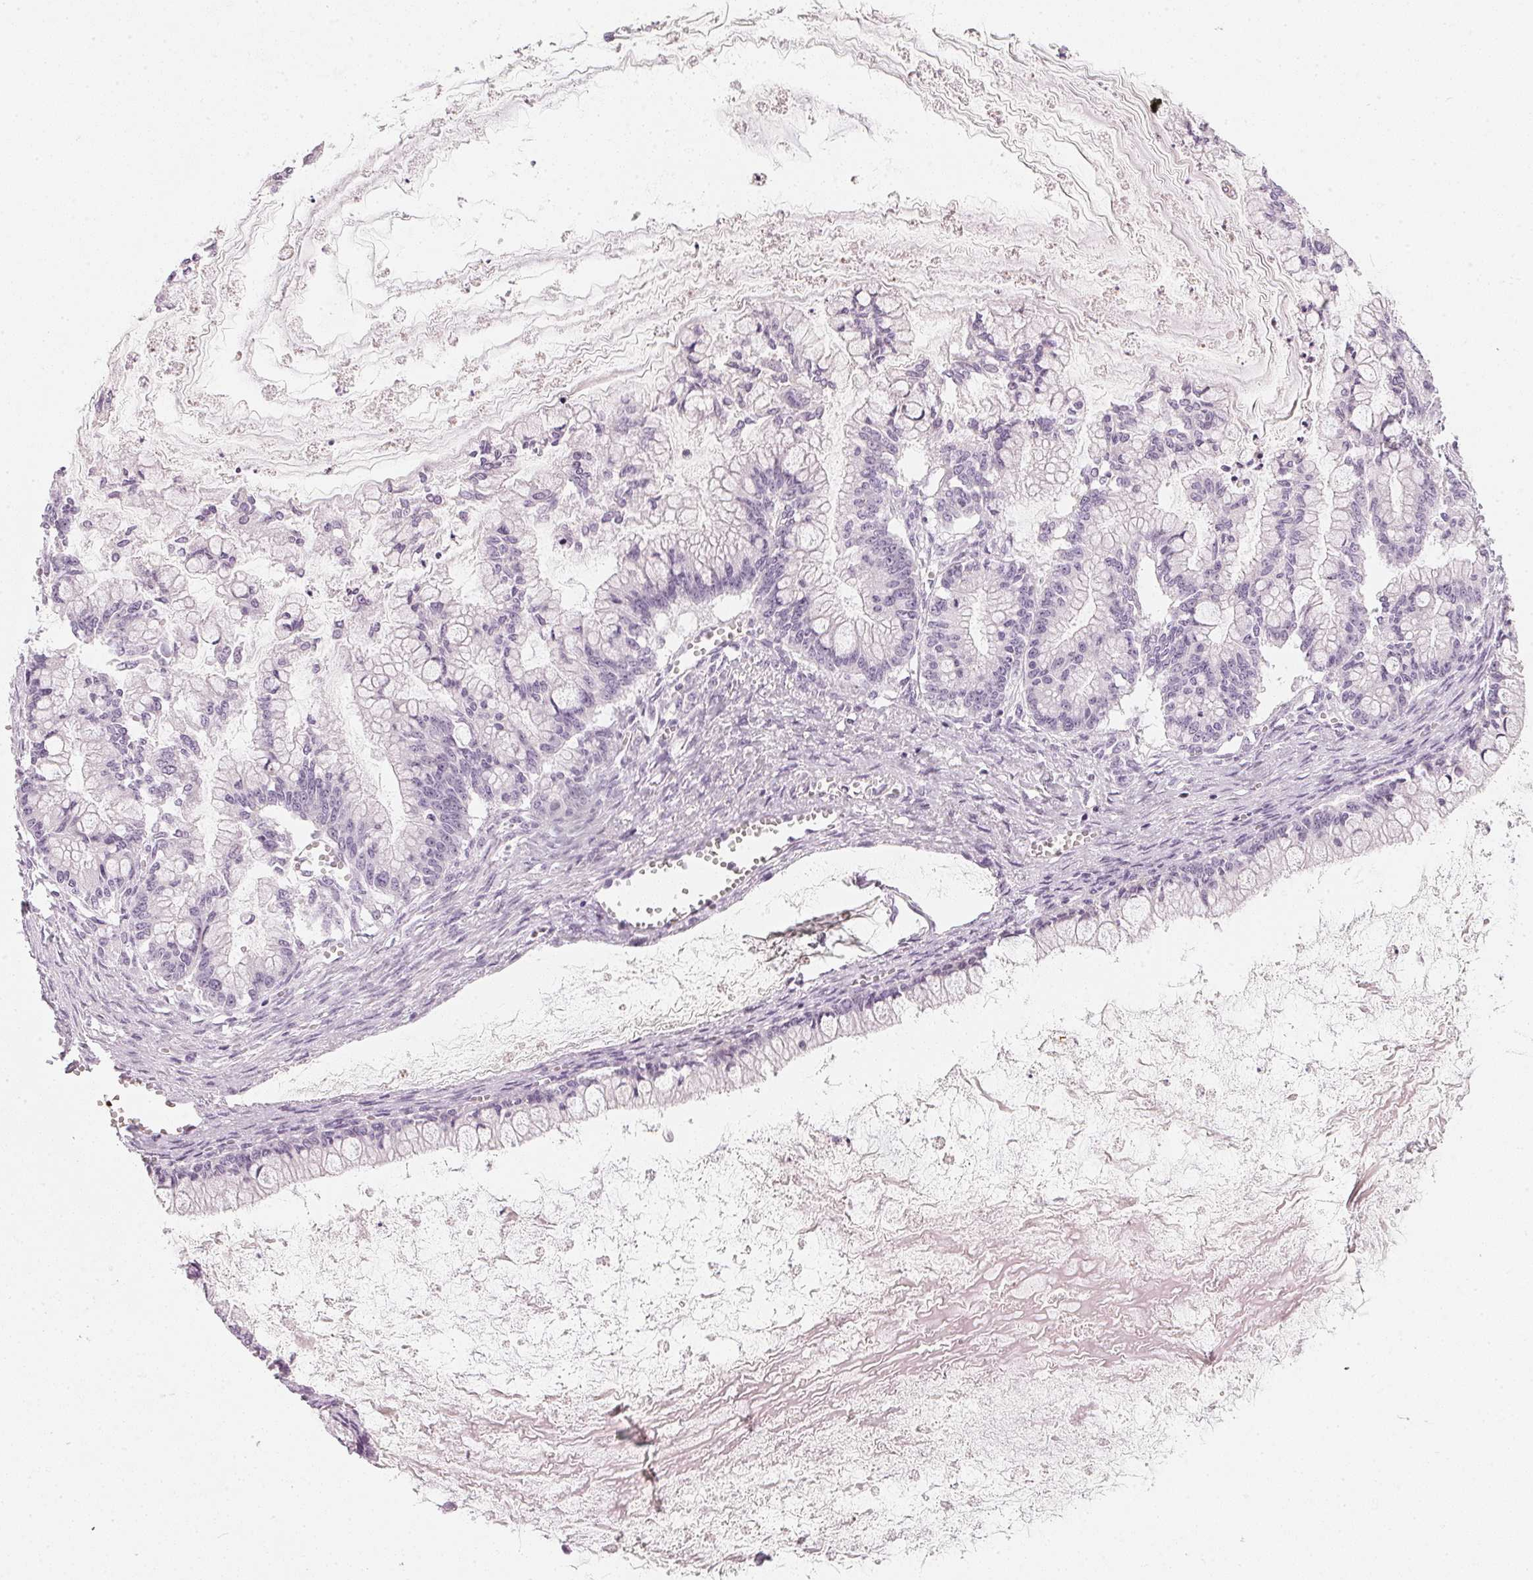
{"staining": {"intensity": "negative", "quantity": "none", "location": "none"}, "tissue": "ovarian cancer", "cell_type": "Tumor cells", "image_type": "cancer", "snomed": [{"axis": "morphology", "description": "Cystadenocarcinoma, mucinous, NOS"}, {"axis": "topography", "description": "Ovary"}], "caption": "Image shows no protein positivity in tumor cells of ovarian mucinous cystadenocarcinoma tissue. (DAB (3,3'-diaminobenzidine) immunohistochemistry (IHC) with hematoxylin counter stain).", "gene": "CHST4", "patient": {"sex": "female", "age": 67}}